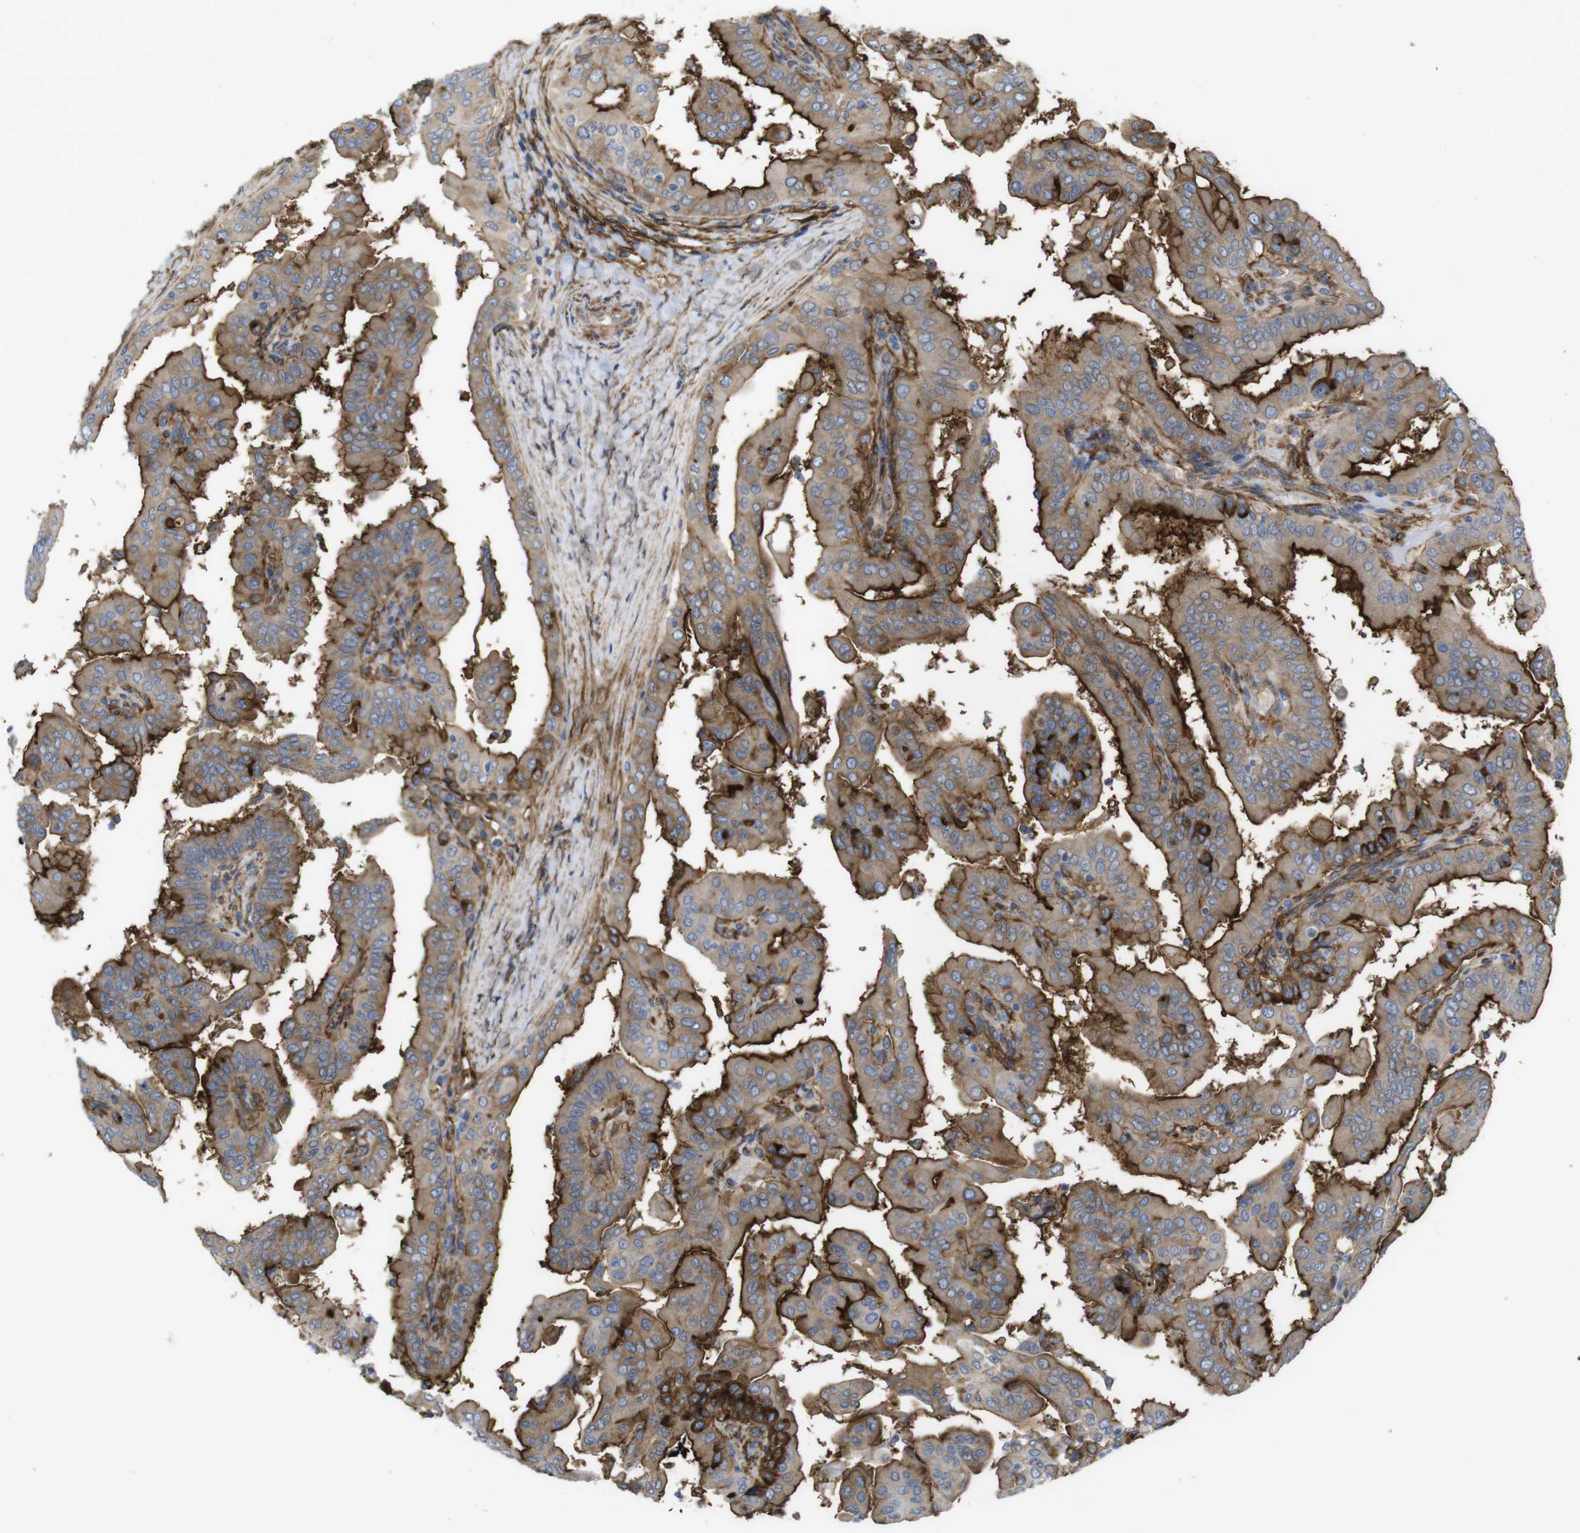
{"staining": {"intensity": "strong", "quantity": "25%-75%", "location": "cytoplasmic/membranous"}, "tissue": "thyroid cancer", "cell_type": "Tumor cells", "image_type": "cancer", "snomed": [{"axis": "morphology", "description": "Papillary adenocarcinoma, NOS"}, {"axis": "topography", "description": "Thyroid gland"}], "caption": "This micrograph shows IHC staining of human thyroid cancer, with high strong cytoplasmic/membranous positivity in about 25%-75% of tumor cells.", "gene": "CYBRD1", "patient": {"sex": "male", "age": 33}}